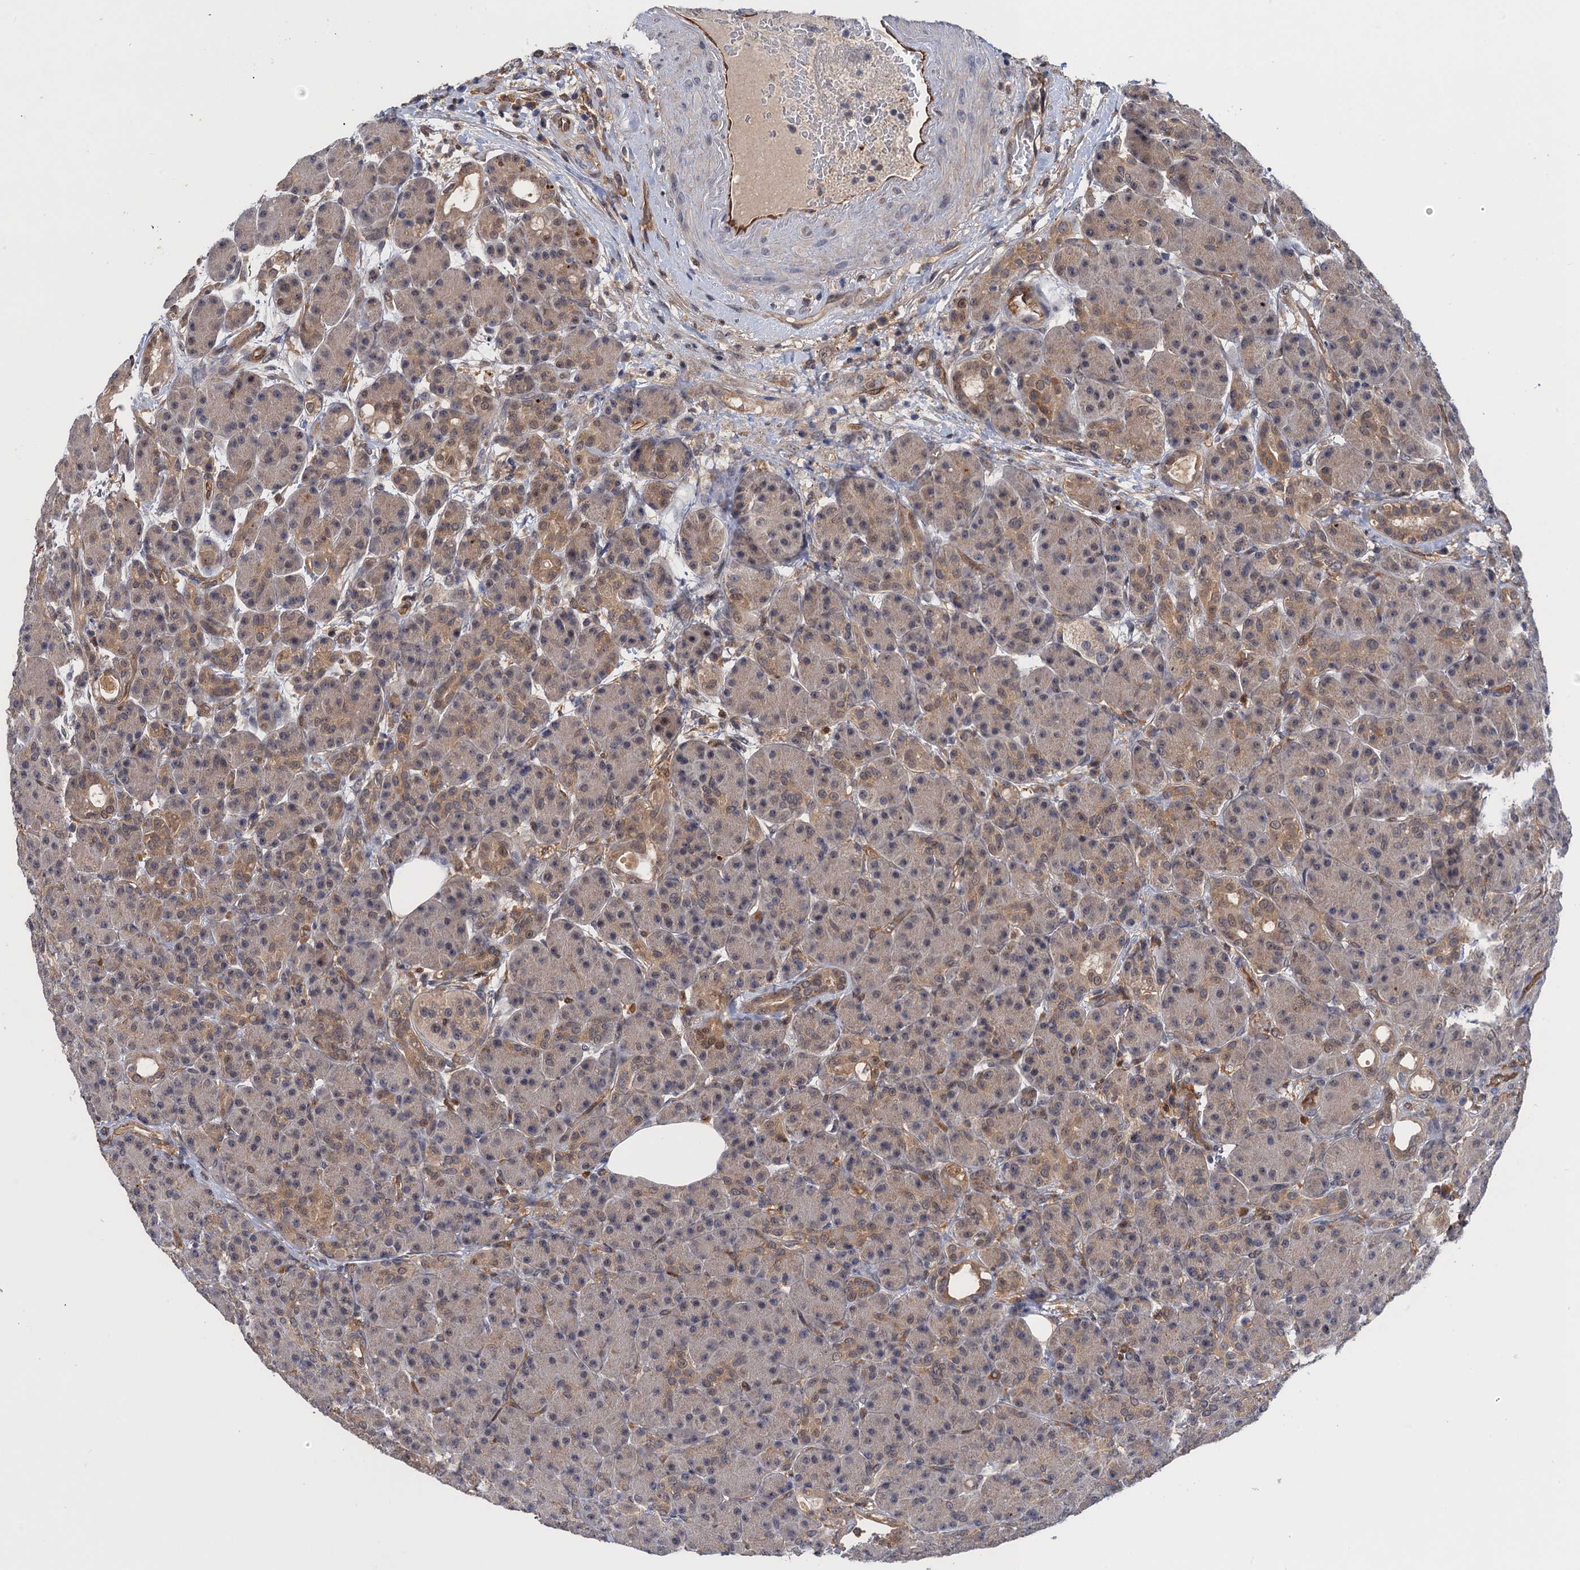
{"staining": {"intensity": "moderate", "quantity": "<25%", "location": "cytoplasmic/membranous"}, "tissue": "pancreas", "cell_type": "Exocrine glandular cells", "image_type": "normal", "snomed": [{"axis": "morphology", "description": "Normal tissue, NOS"}, {"axis": "topography", "description": "Pancreas"}], "caption": "Protein expression analysis of unremarkable pancreas shows moderate cytoplasmic/membranous positivity in approximately <25% of exocrine glandular cells. (brown staining indicates protein expression, while blue staining denotes nuclei).", "gene": "NEK8", "patient": {"sex": "male", "age": 63}}